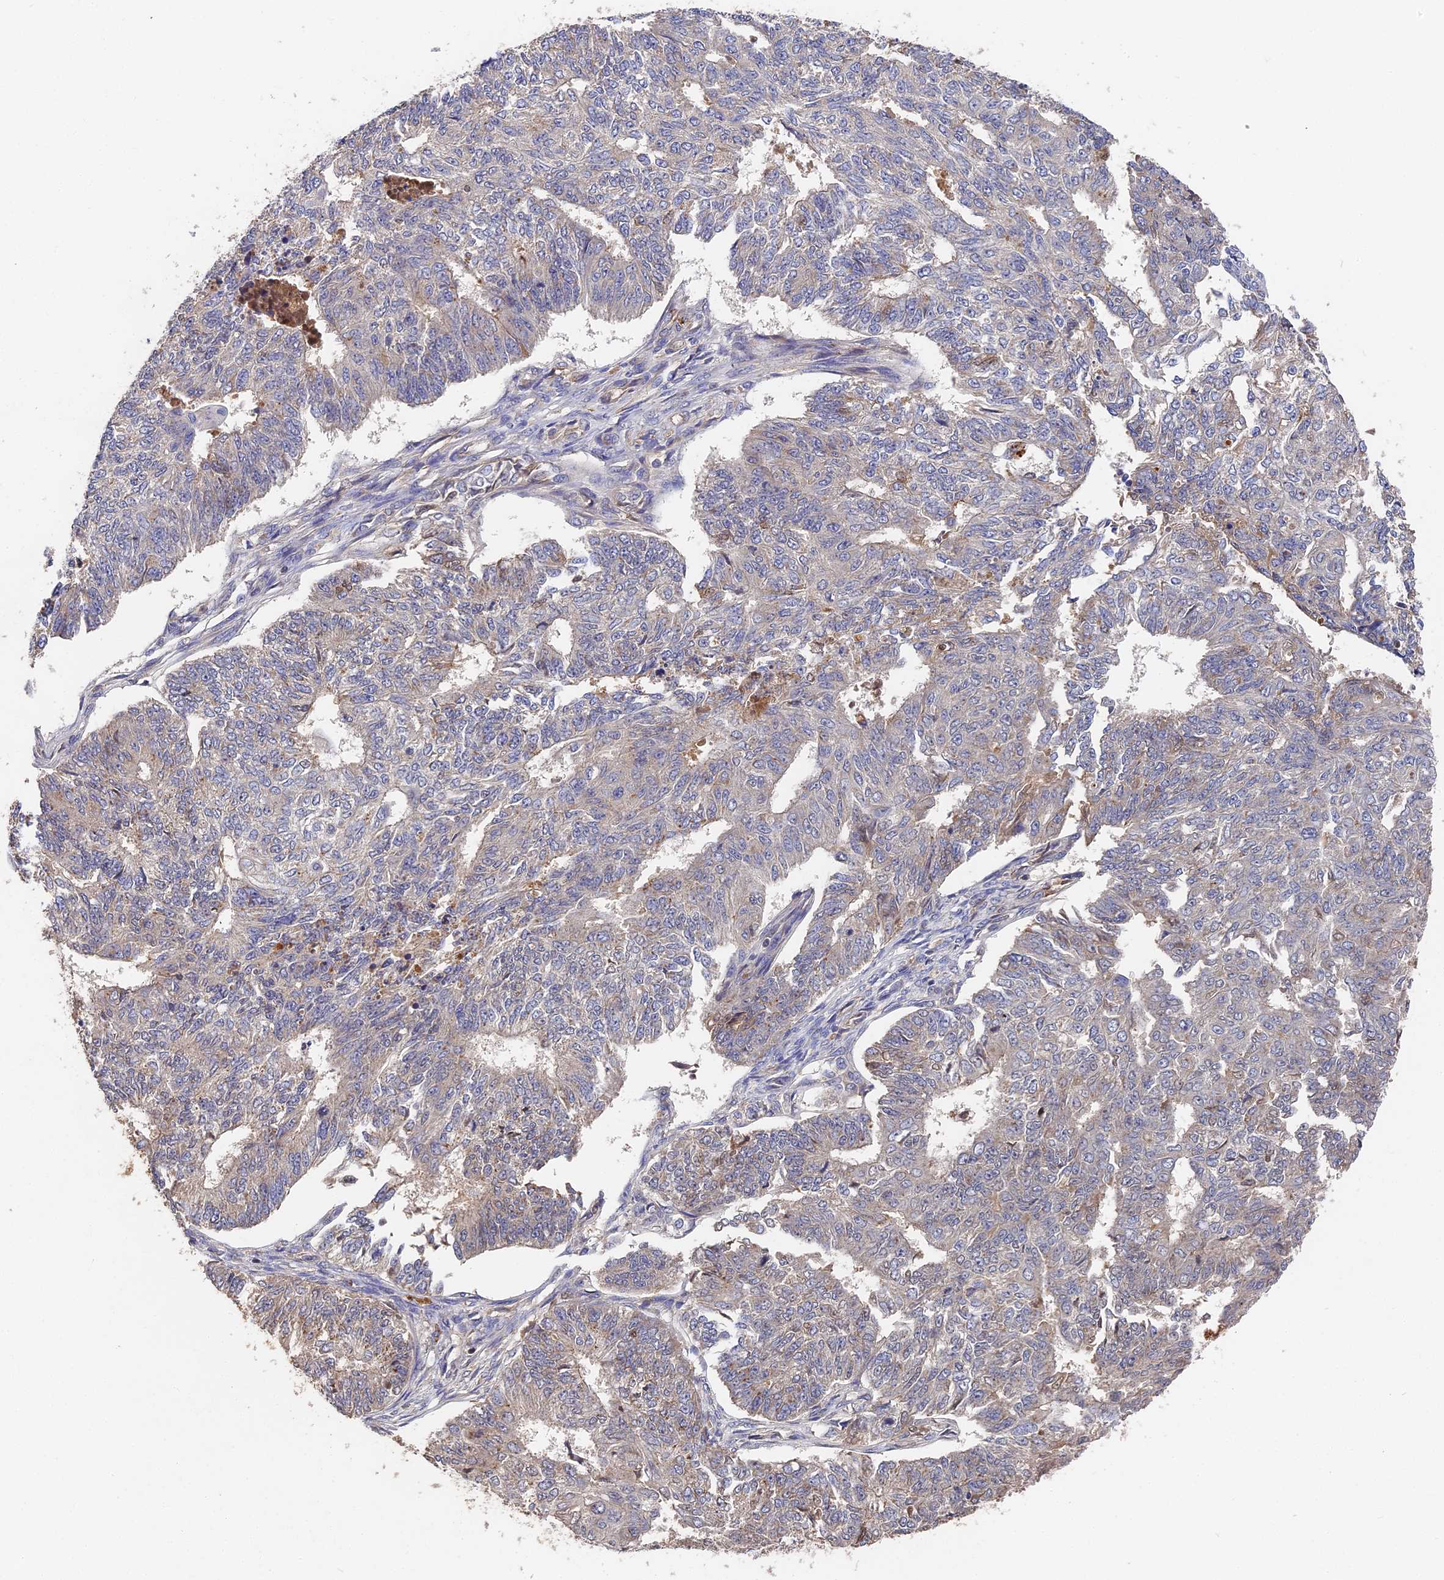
{"staining": {"intensity": "negative", "quantity": "none", "location": "none"}, "tissue": "endometrial cancer", "cell_type": "Tumor cells", "image_type": "cancer", "snomed": [{"axis": "morphology", "description": "Adenocarcinoma, NOS"}, {"axis": "topography", "description": "Endometrium"}], "caption": "A photomicrograph of human endometrial cancer is negative for staining in tumor cells. (DAB immunohistochemistry (IHC) with hematoxylin counter stain).", "gene": "DHRS11", "patient": {"sex": "female", "age": 32}}